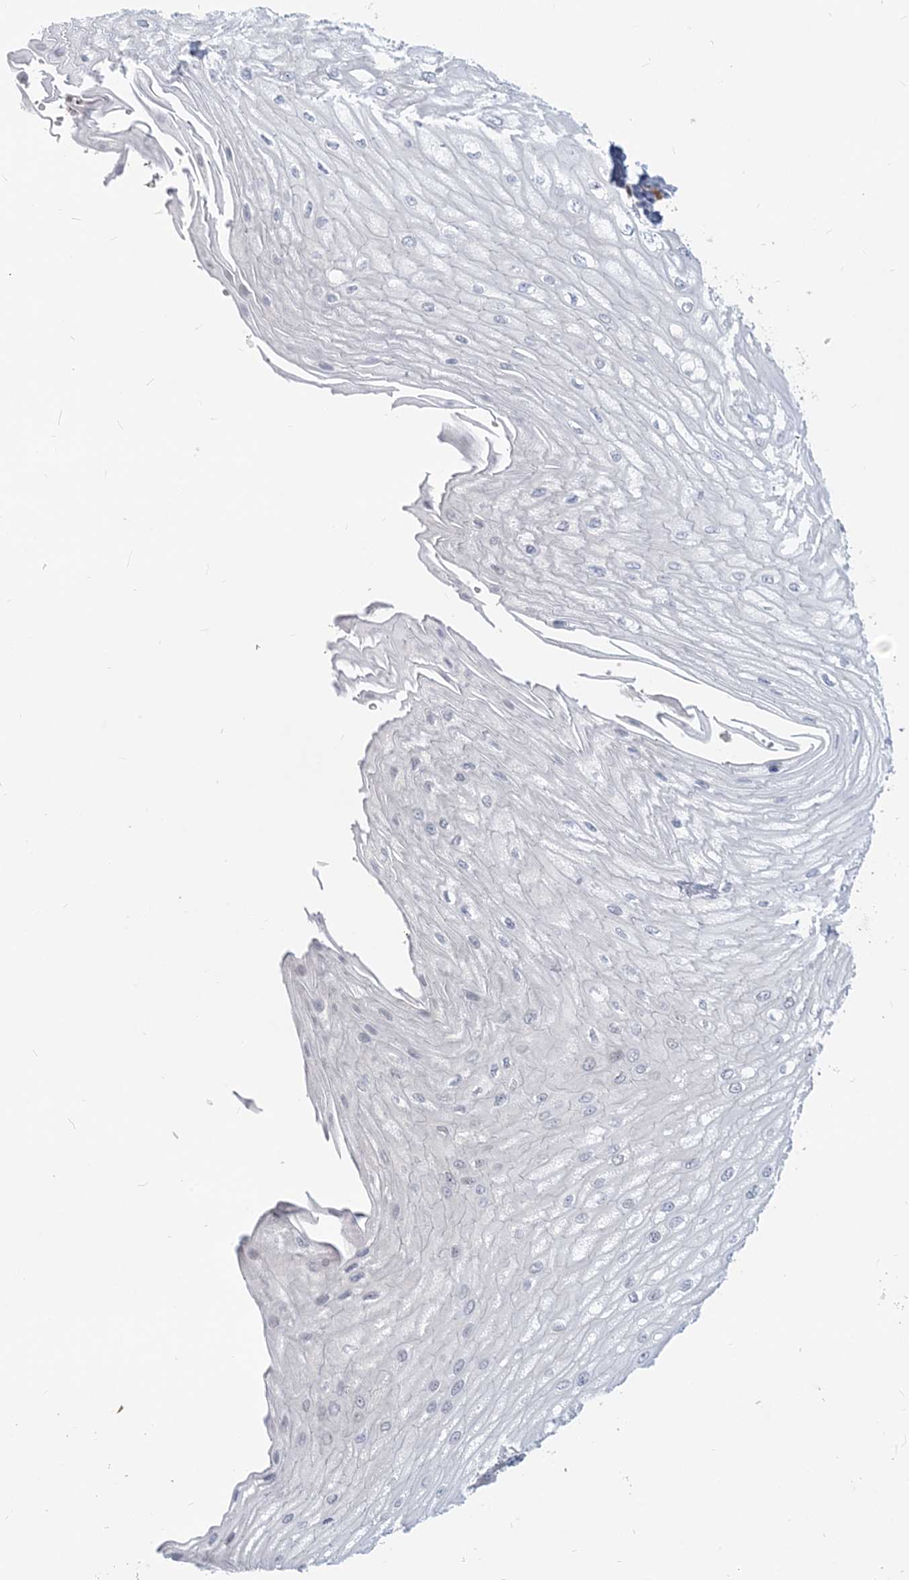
{"staining": {"intensity": "negative", "quantity": "none", "location": "none"}, "tissue": "esophagus", "cell_type": "Squamous epithelial cells", "image_type": "normal", "snomed": [{"axis": "morphology", "description": "Normal tissue, NOS"}, {"axis": "topography", "description": "Esophagus"}], "caption": "This is an immunohistochemistry (IHC) image of unremarkable human esophagus. There is no staining in squamous epithelial cells.", "gene": "GMPPA", "patient": {"sex": "male", "age": 60}}